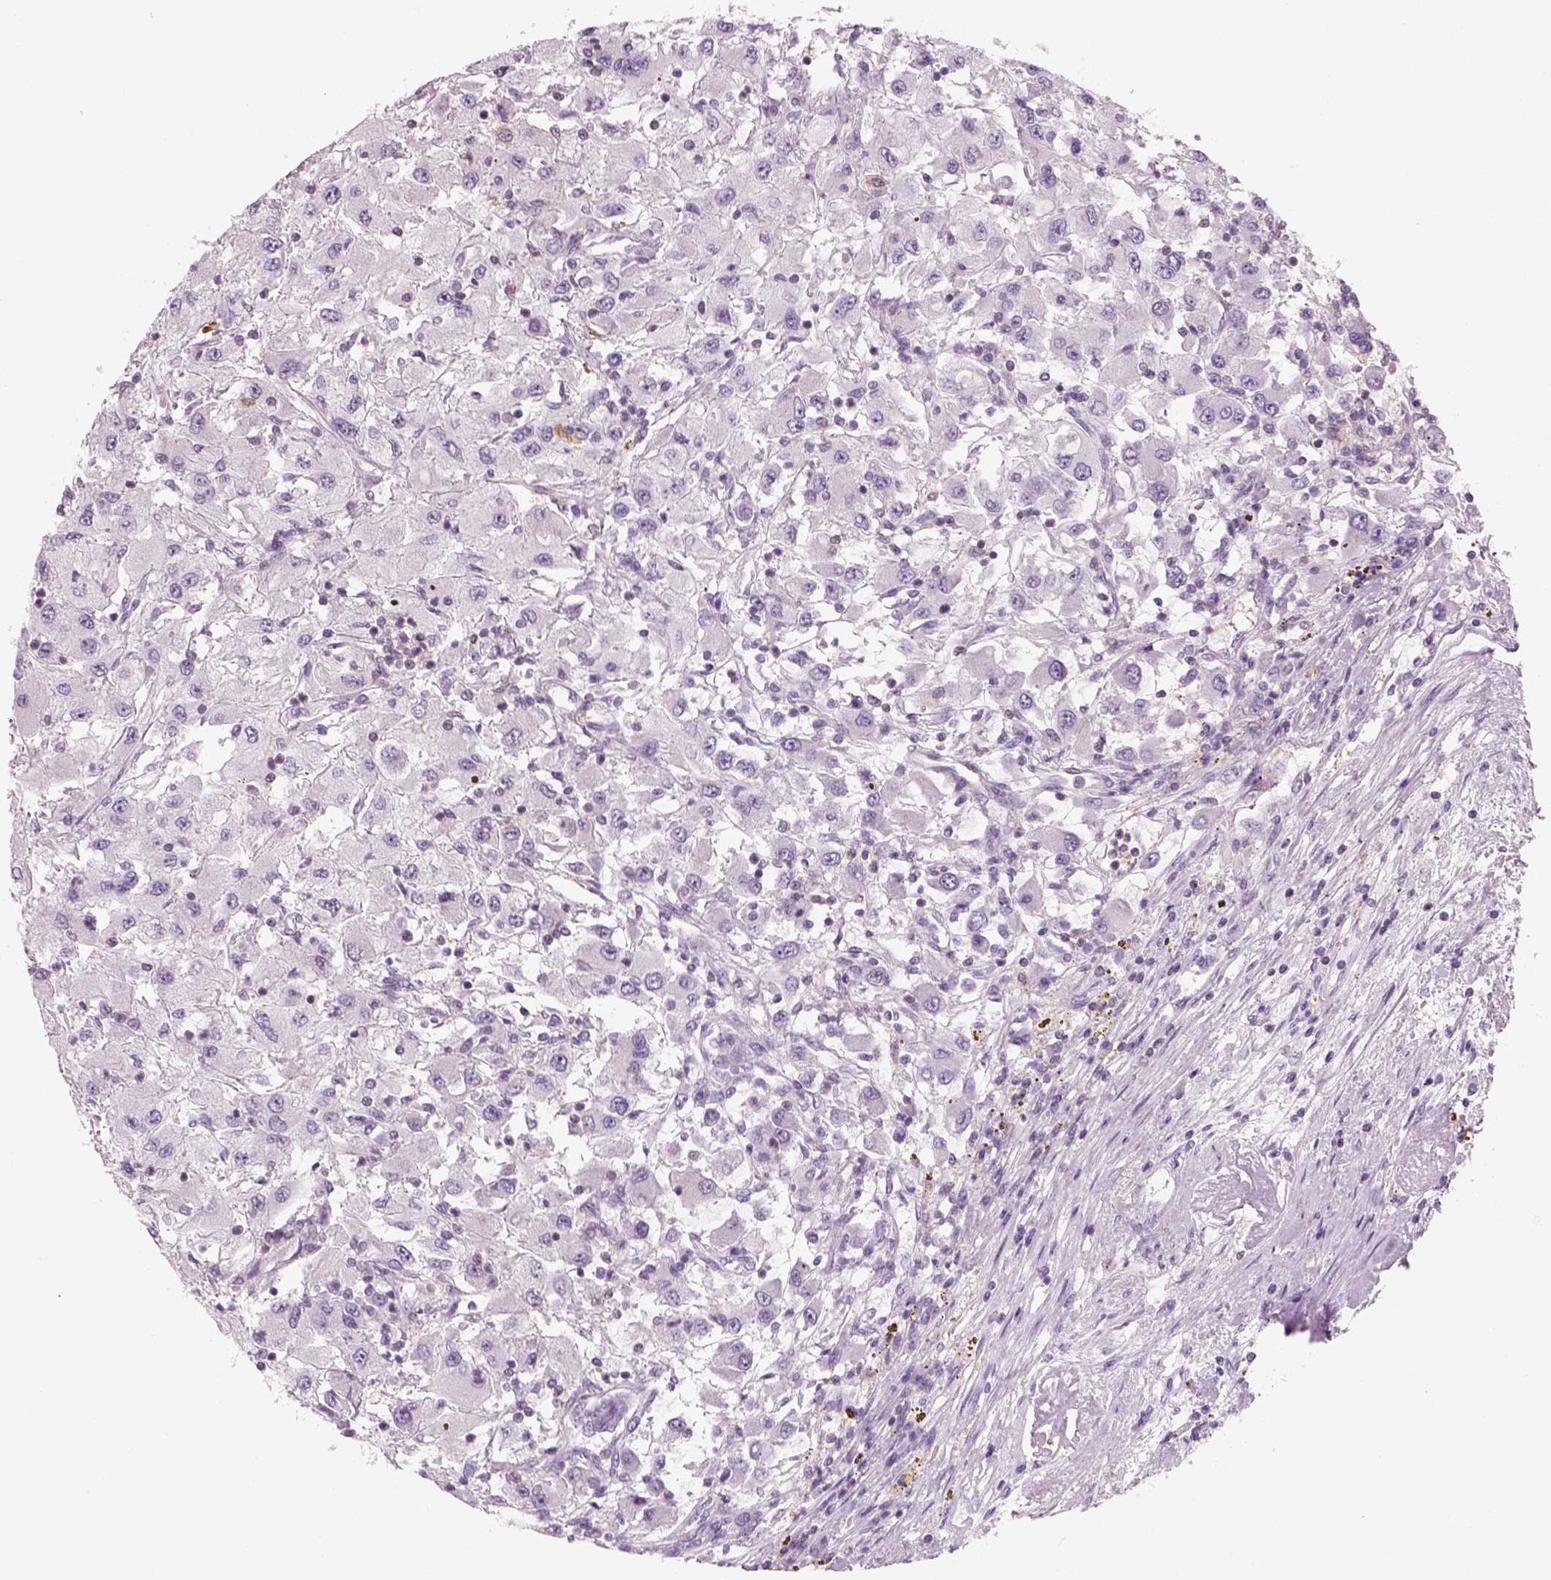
{"staining": {"intensity": "negative", "quantity": "none", "location": "none"}, "tissue": "renal cancer", "cell_type": "Tumor cells", "image_type": "cancer", "snomed": [{"axis": "morphology", "description": "Adenocarcinoma, NOS"}, {"axis": "topography", "description": "Kidney"}], "caption": "DAB (3,3'-diaminobenzidine) immunohistochemical staining of human renal cancer reveals no significant positivity in tumor cells.", "gene": "SLC1A7", "patient": {"sex": "female", "age": 67}}